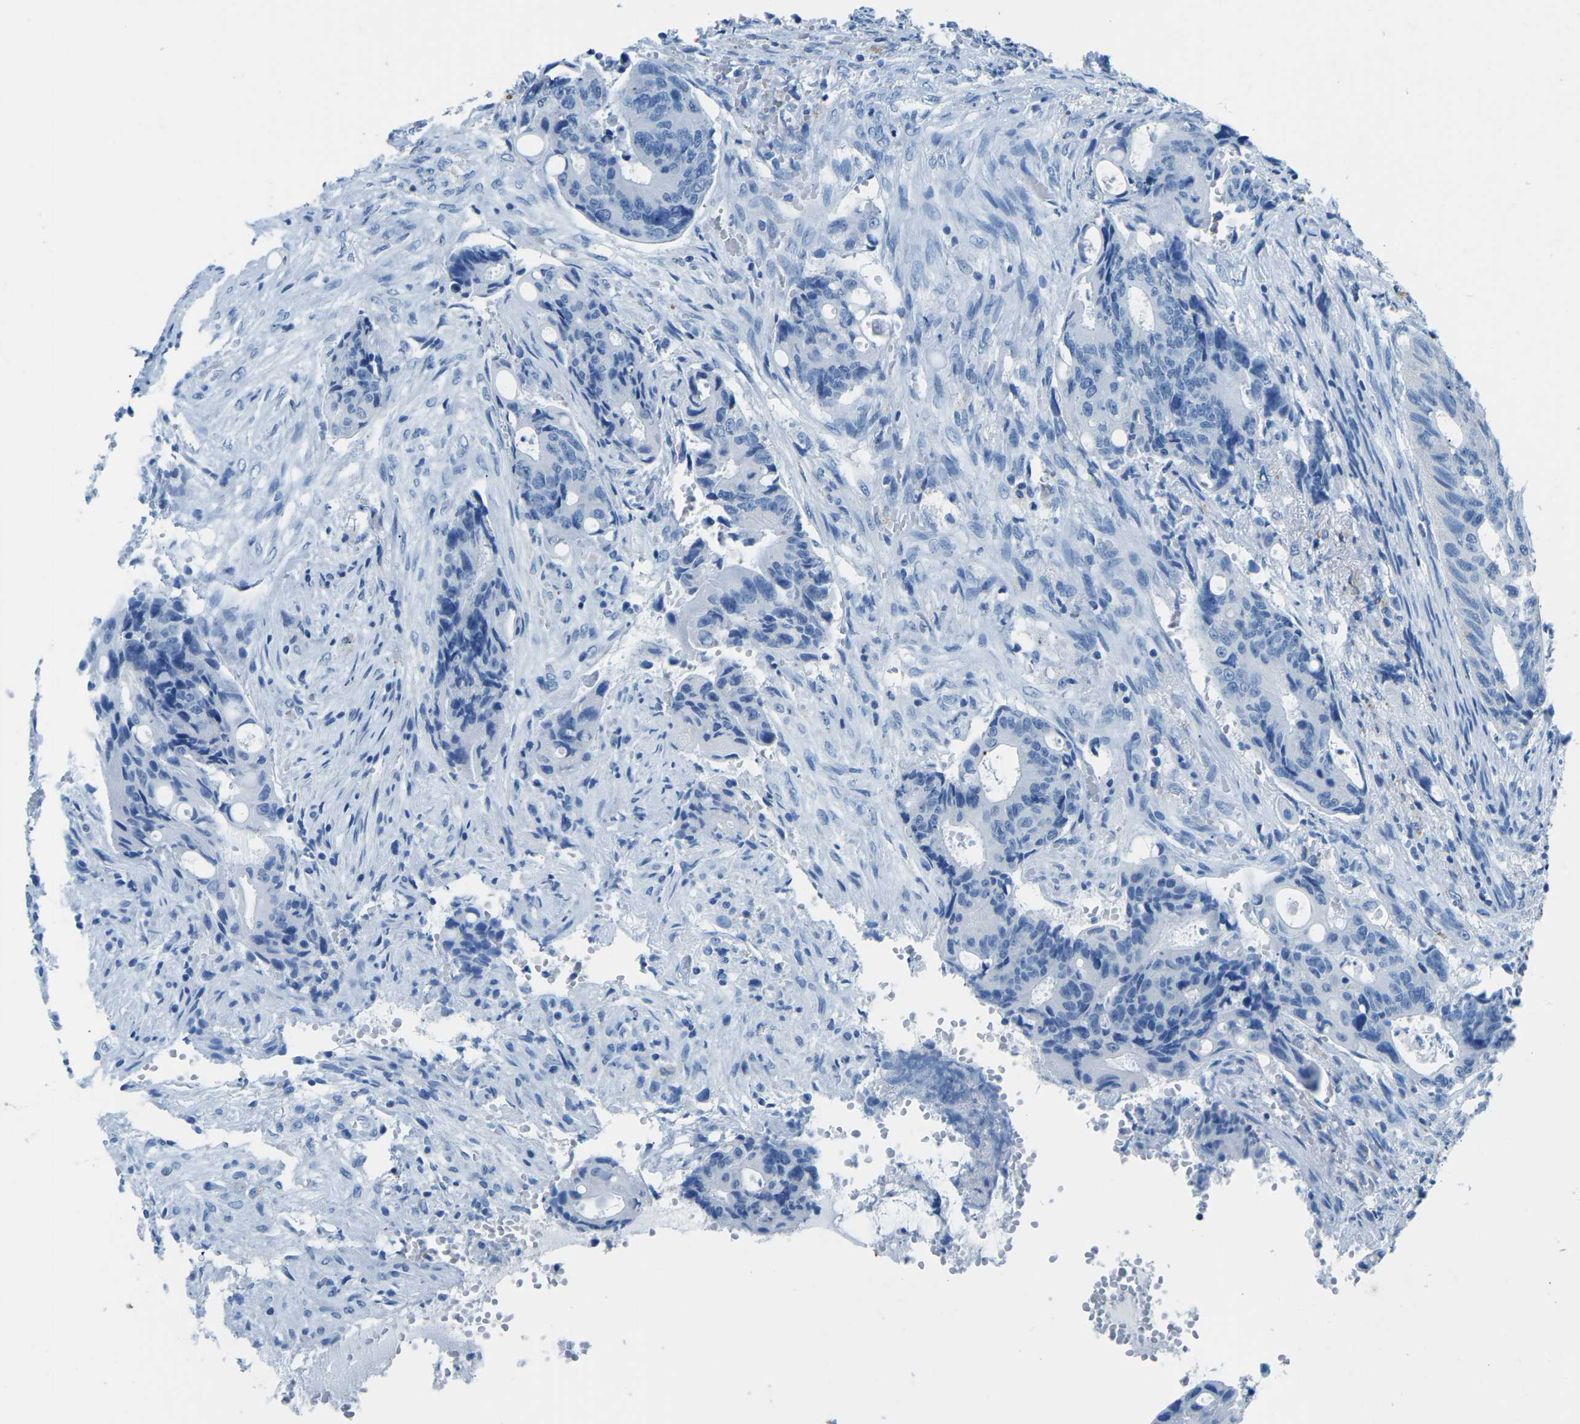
{"staining": {"intensity": "negative", "quantity": "none", "location": "none"}, "tissue": "colorectal cancer", "cell_type": "Tumor cells", "image_type": "cancer", "snomed": [{"axis": "morphology", "description": "Adenocarcinoma, NOS"}, {"axis": "topography", "description": "Colon"}], "caption": "Tumor cells are negative for brown protein staining in colorectal adenocarcinoma. (IHC, brightfield microscopy, high magnification).", "gene": "MYH8", "patient": {"sex": "female", "age": 57}}